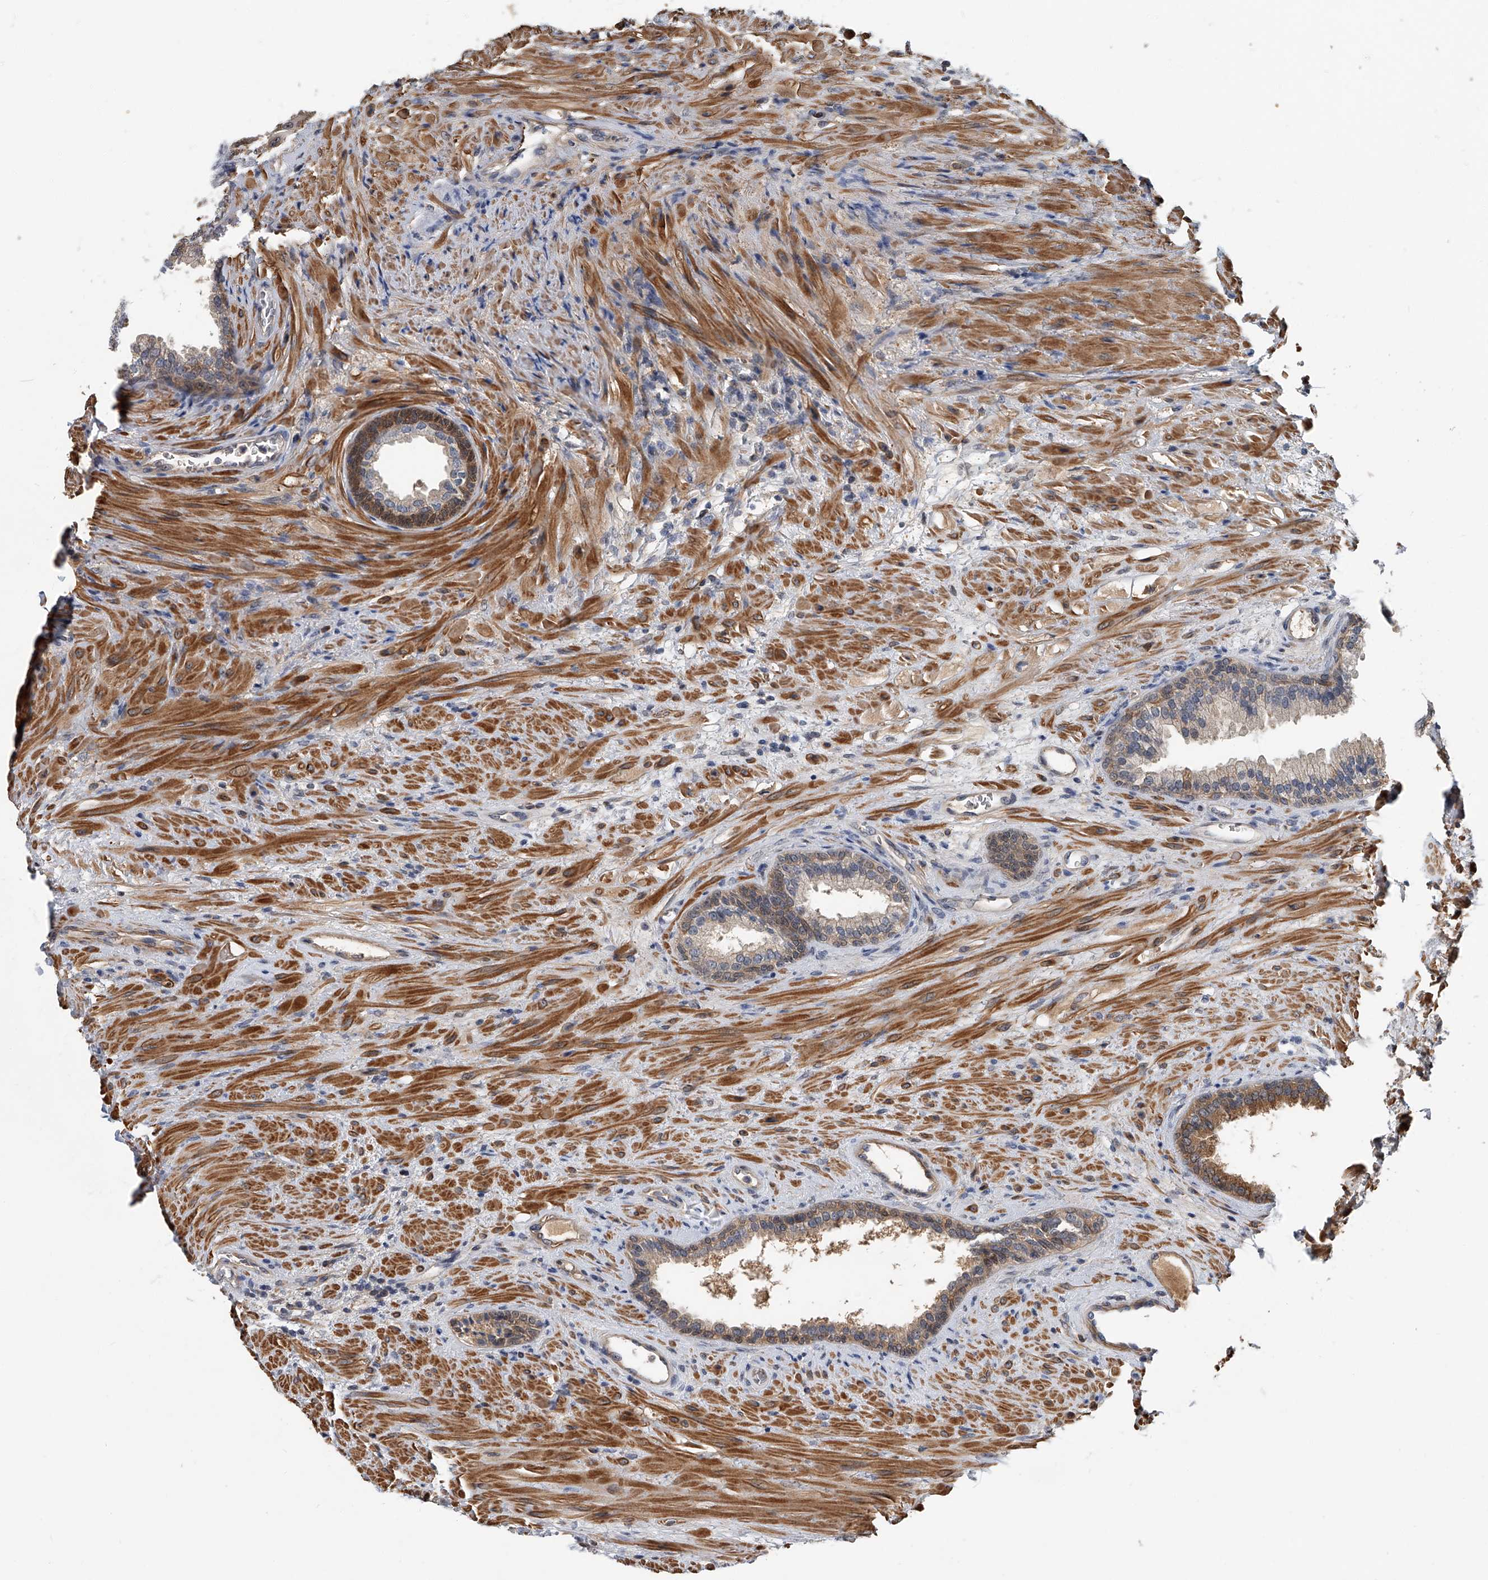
{"staining": {"intensity": "moderate", "quantity": "25%-75%", "location": "cytoplasmic/membranous"}, "tissue": "prostate", "cell_type": "Glandular cells", "image_type": "normal", "snomed": [{"axis": "morphology", "description": "Normal tissue, NOS"}, {"axis": "topography", "description": "Prostate"}], "caption": "IHC (DAB) staining of benign prostate displays moderate cytoplasmic/membranous protein staining in about 25%-75% of glandular cells. The staining is performed using DAB (3,3'-diaminobenzidine) brown chromogen to label protein expression. The nuclei are counter-stained blue using hematoxylin.", "gene": "CD200", "patient": {"sex": "male", "age": 76}}